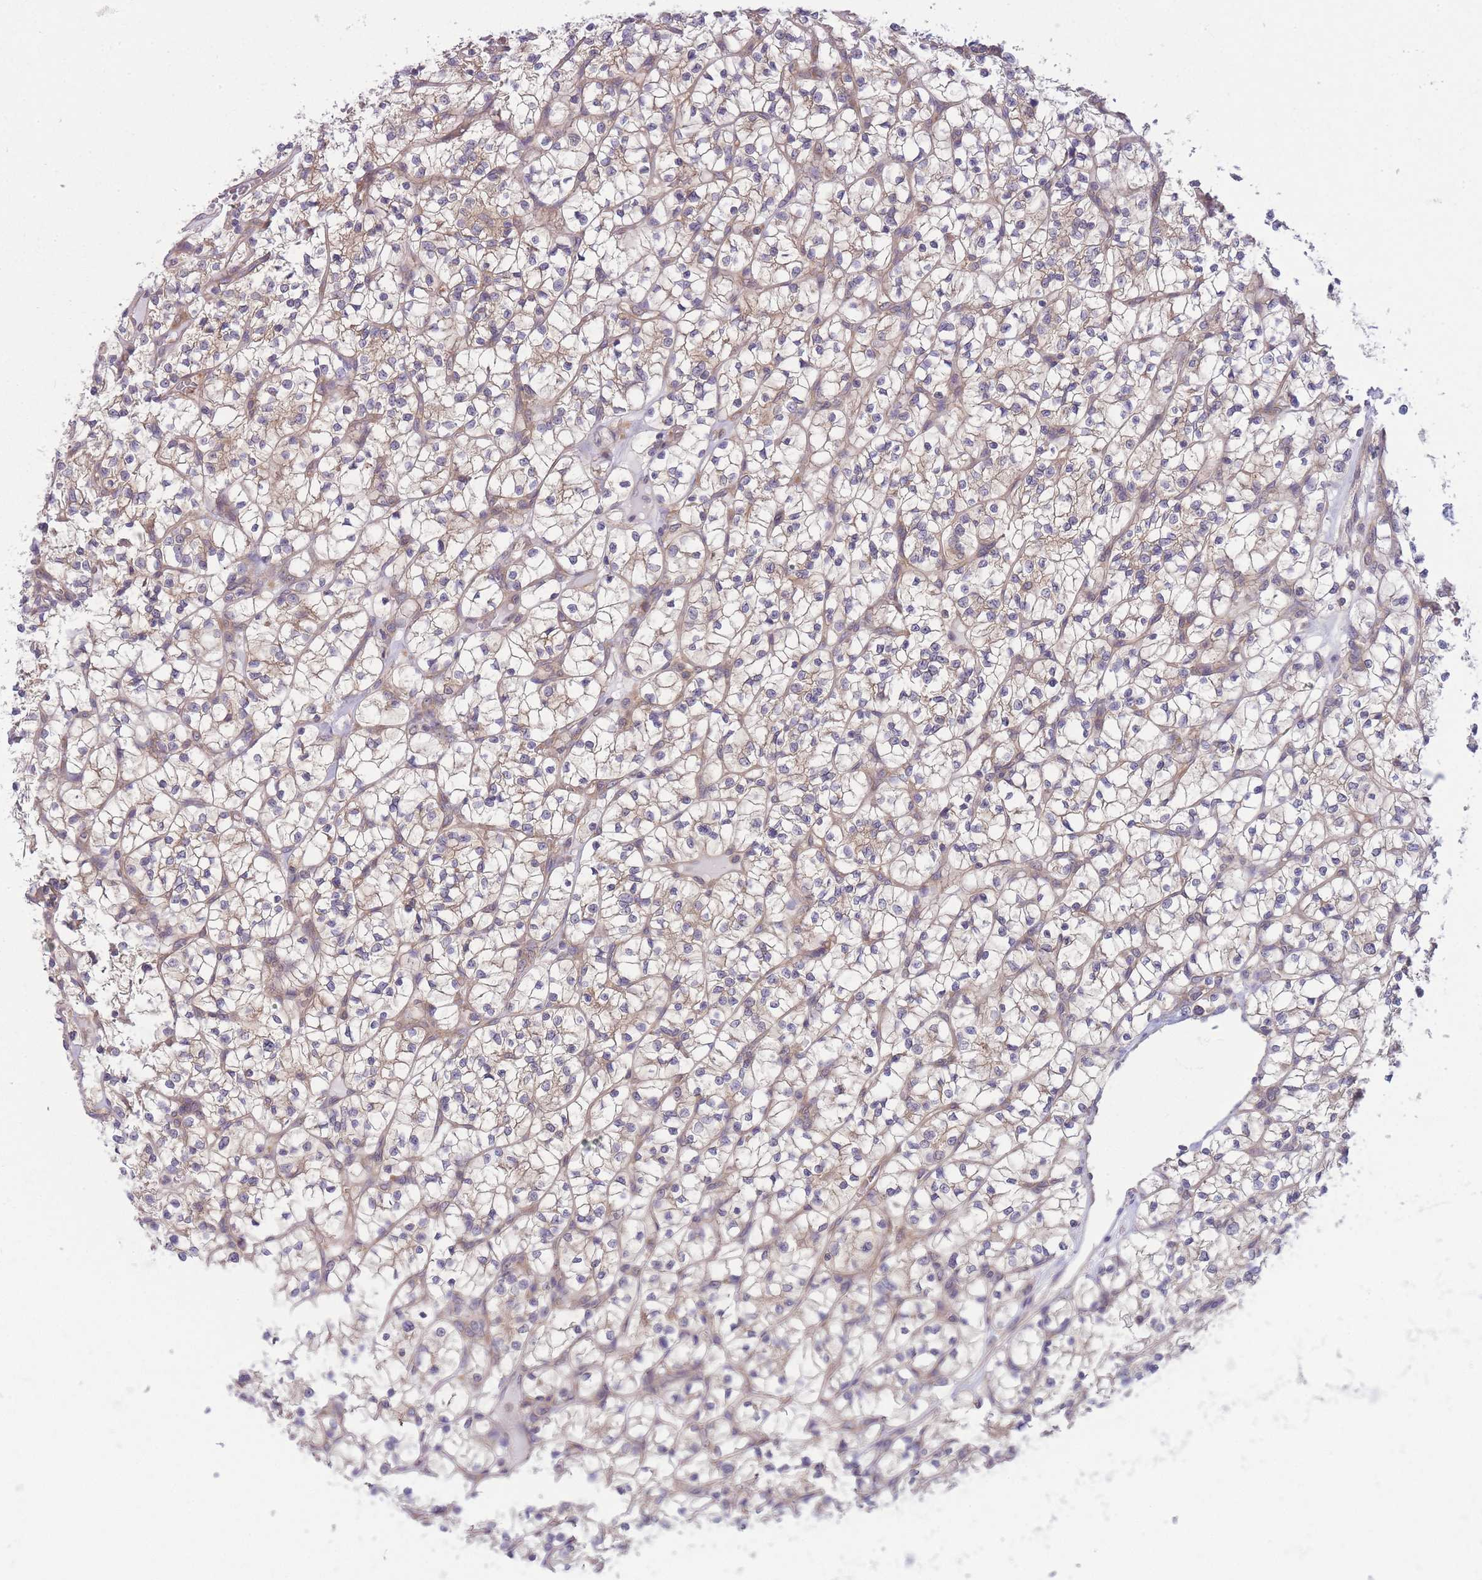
{"staining": {"intensity": "weak", "quantity": ">75%", "location": "cytoplasmic/membranous"}, "tissue": "renal cancer", "cell_type": "Tumor cells", "image_type": "cancer", "snomed": [{"axis": "morphology", "description": "Adenocarcinoma, NOS"}, {"axis": "topography", "description": "Kidney"}], "caption": "A micrograph showing weak cytoplasmic/membranous positivity in about >75% of tumor cells in adenocarcinoma (renal), as visualized by brown immunohistochemical staining.", "gene": "PFDN6", "patient": {"sex": "female", "age": 64}}